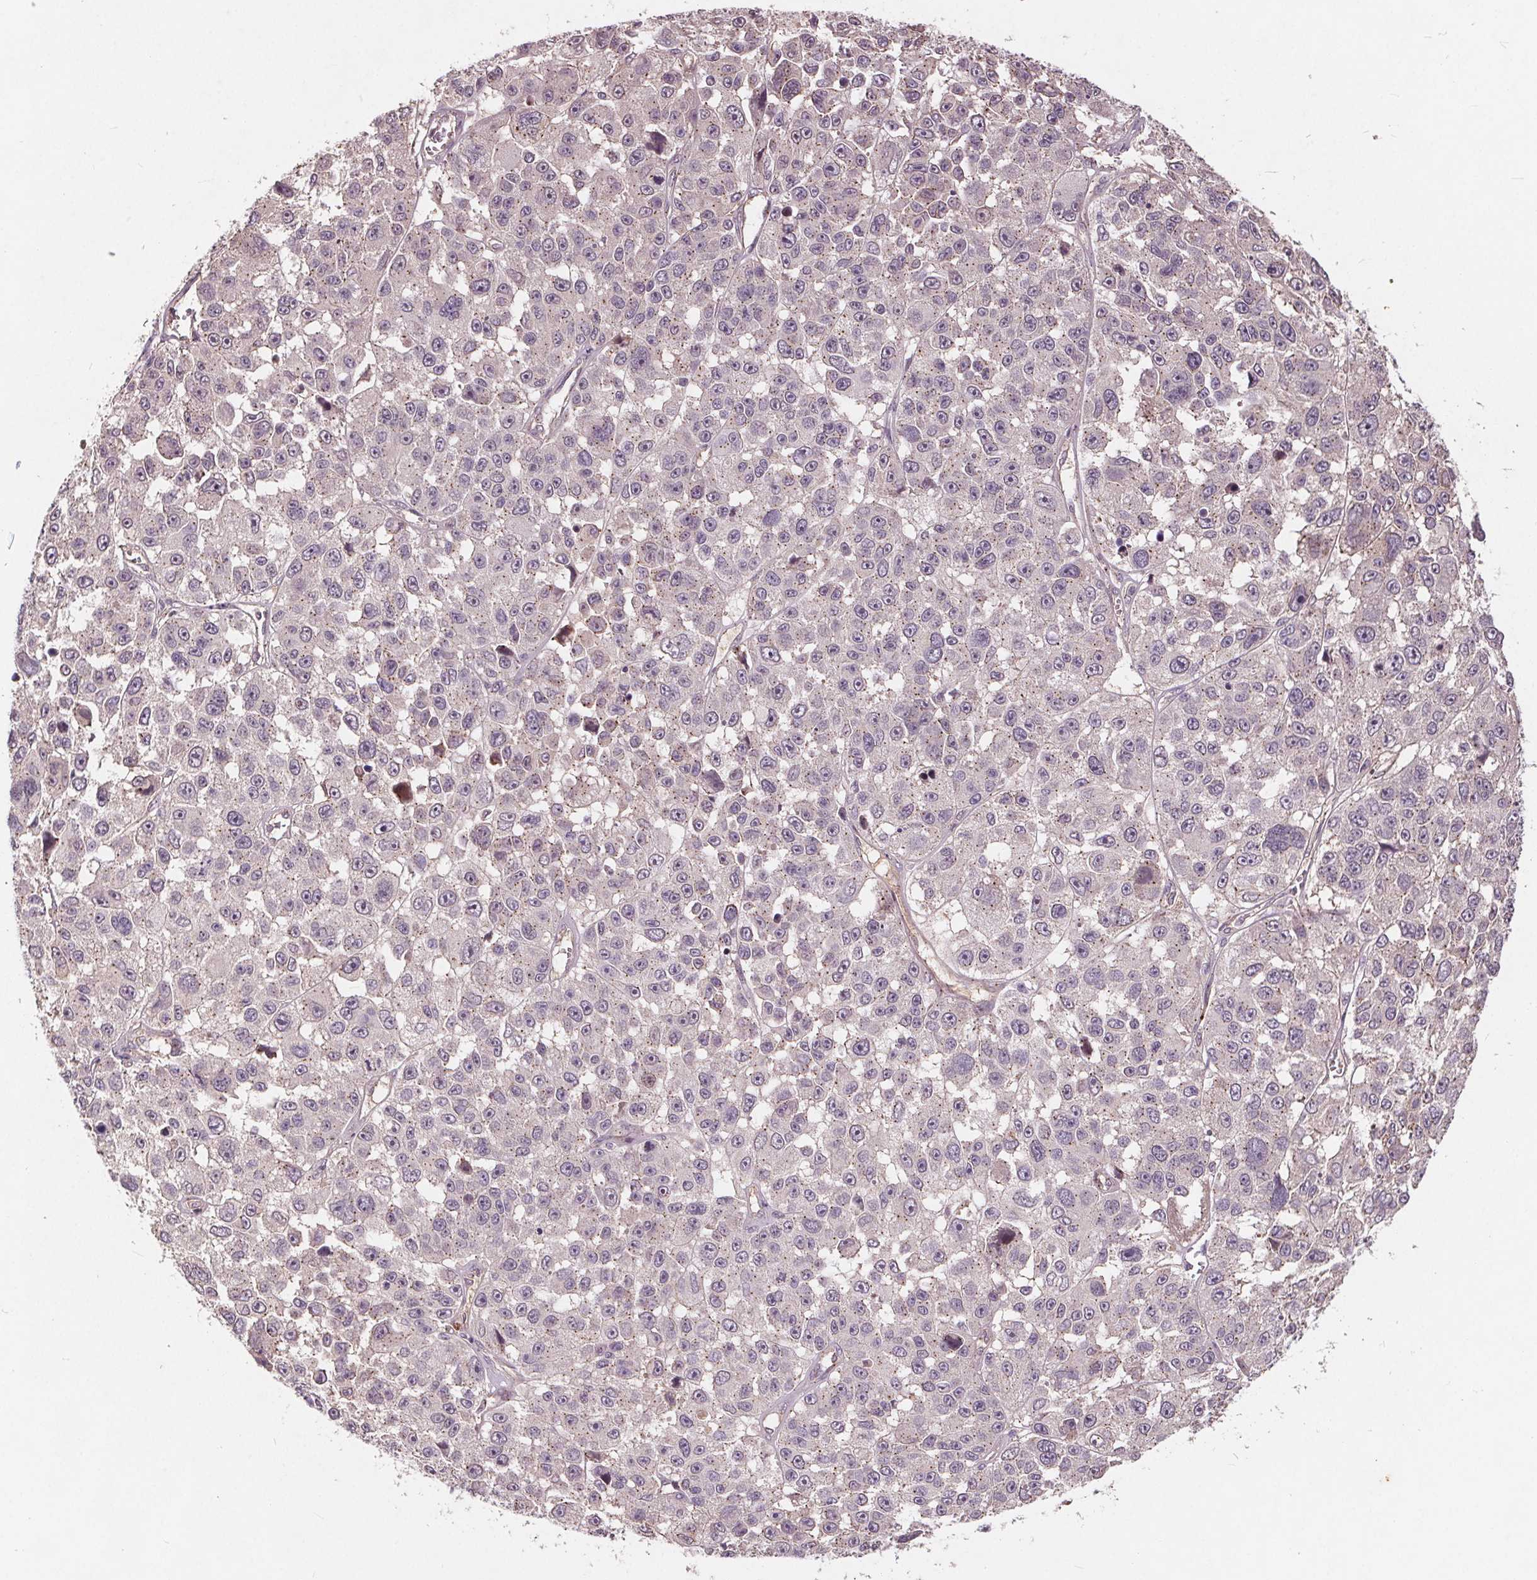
{"staining": {"intensity": "negative", "quantity": "none", "location": "none"}, "tissue": "melanoma", "cell_type": "Tumor cells", "image_type": "cancer", "snomed": [{"axis": "morphology", "description": "Malignant melanoma, NOS"}, {"axis": "topography", "description": "Skin"}], "caption": "Protein analysis of malignant melanoma displays no significant staining in tumor cells.", "gene": "CSNK1G2", "patient": {"sex": "female", "age": 66}}